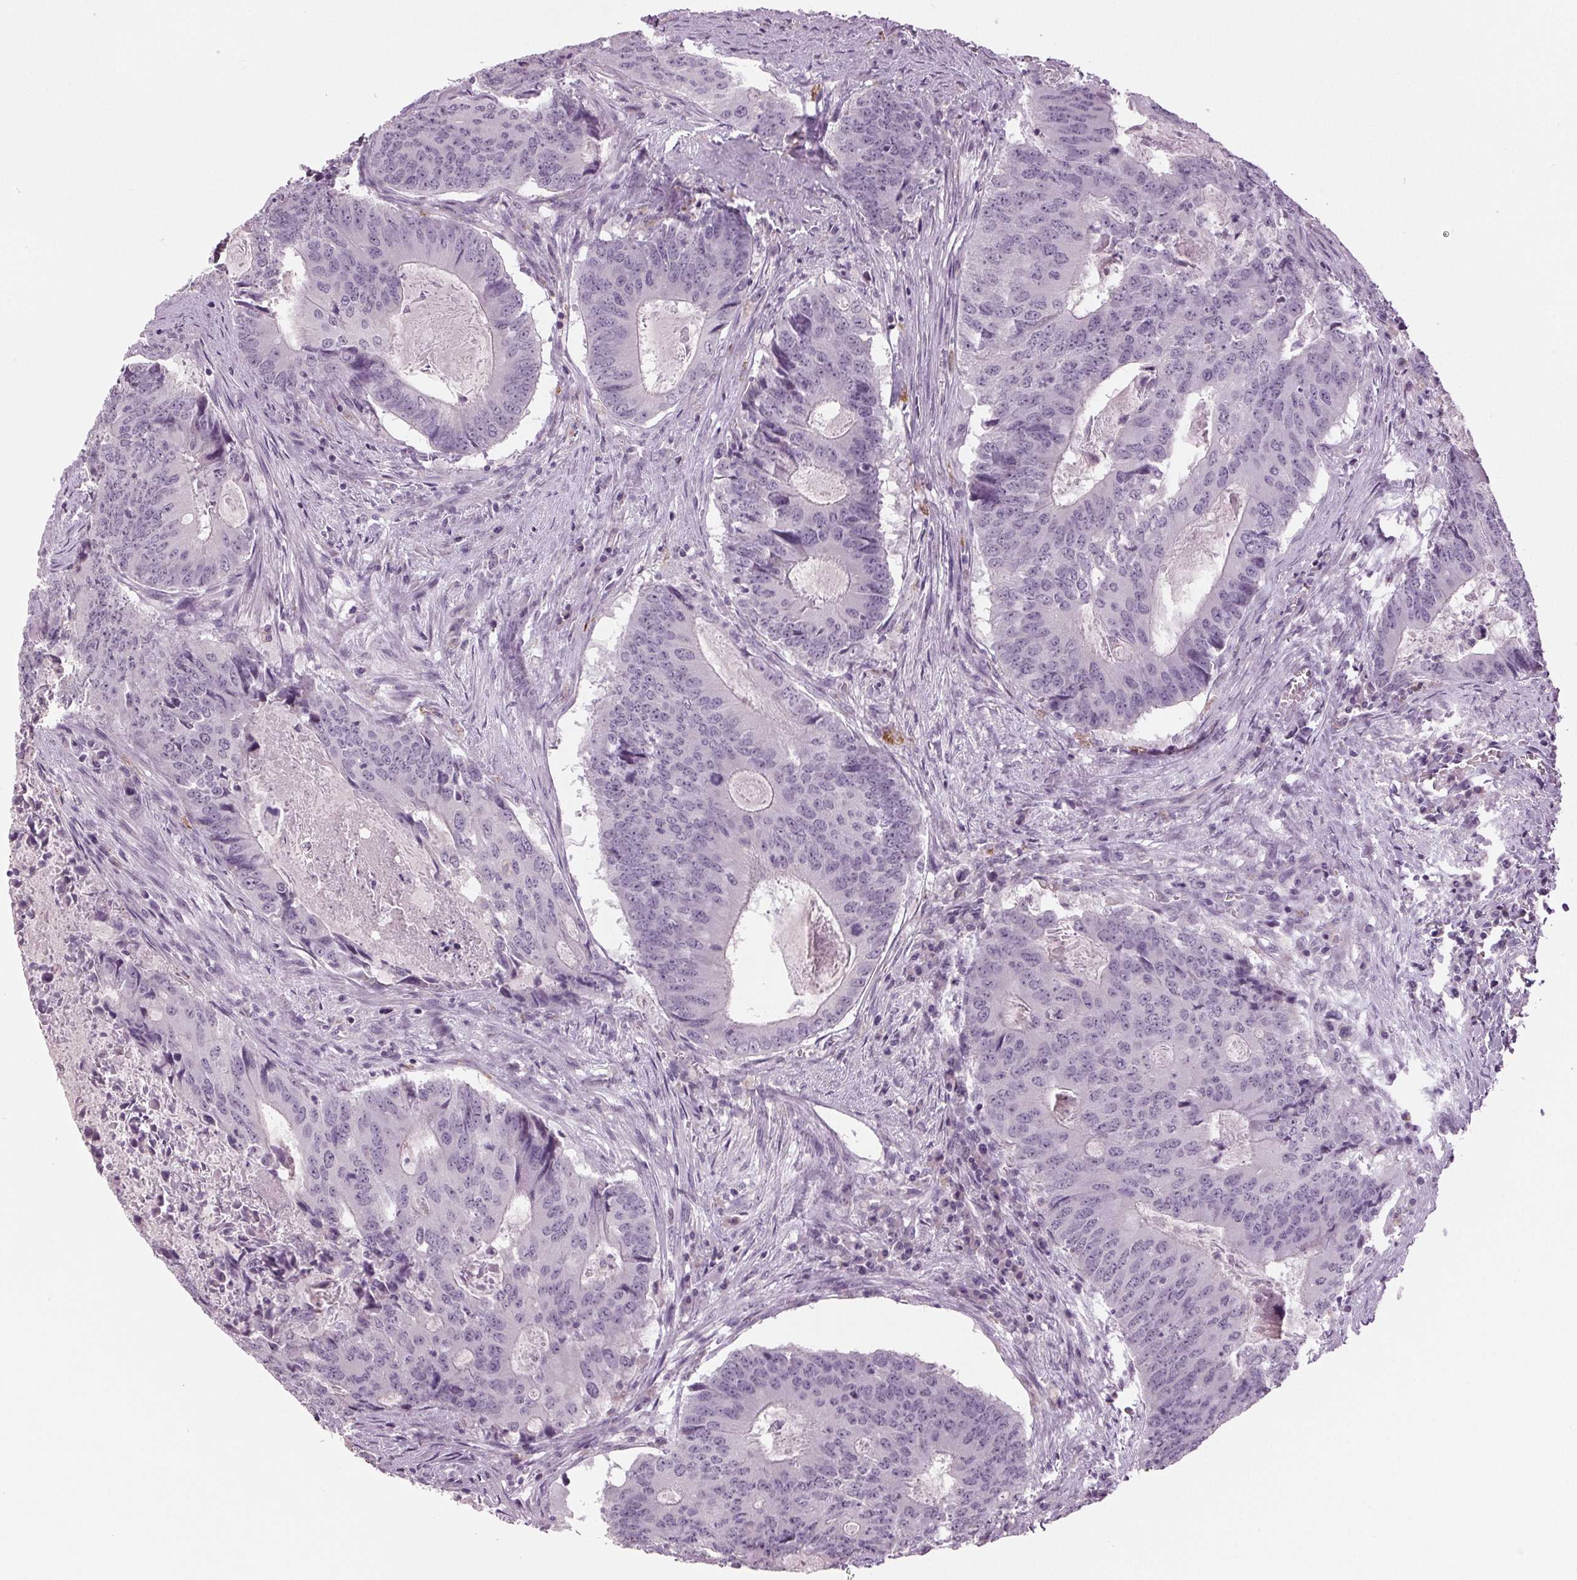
{"staining": {"intensity": "negative", "quantity": "none", "location": "none"}, "tissue": "colorectal cancer", "cell_type": "Tumor cells", "image_type": "cancer", "snomed": [{"axis": "morphology", "description": "Adenocarcinoma, NOS"}, {"axis": "topography", "description": "Colon"}], "caption": "This histopathology image is of colorectal cancer stained with immunohistochemistry to label a protein in brown with the nuclei are counter-stained blue. There is no positivity in tumor cells.", "gene": "DNAH12", "patient": {"sex": "male", "age": 67}}